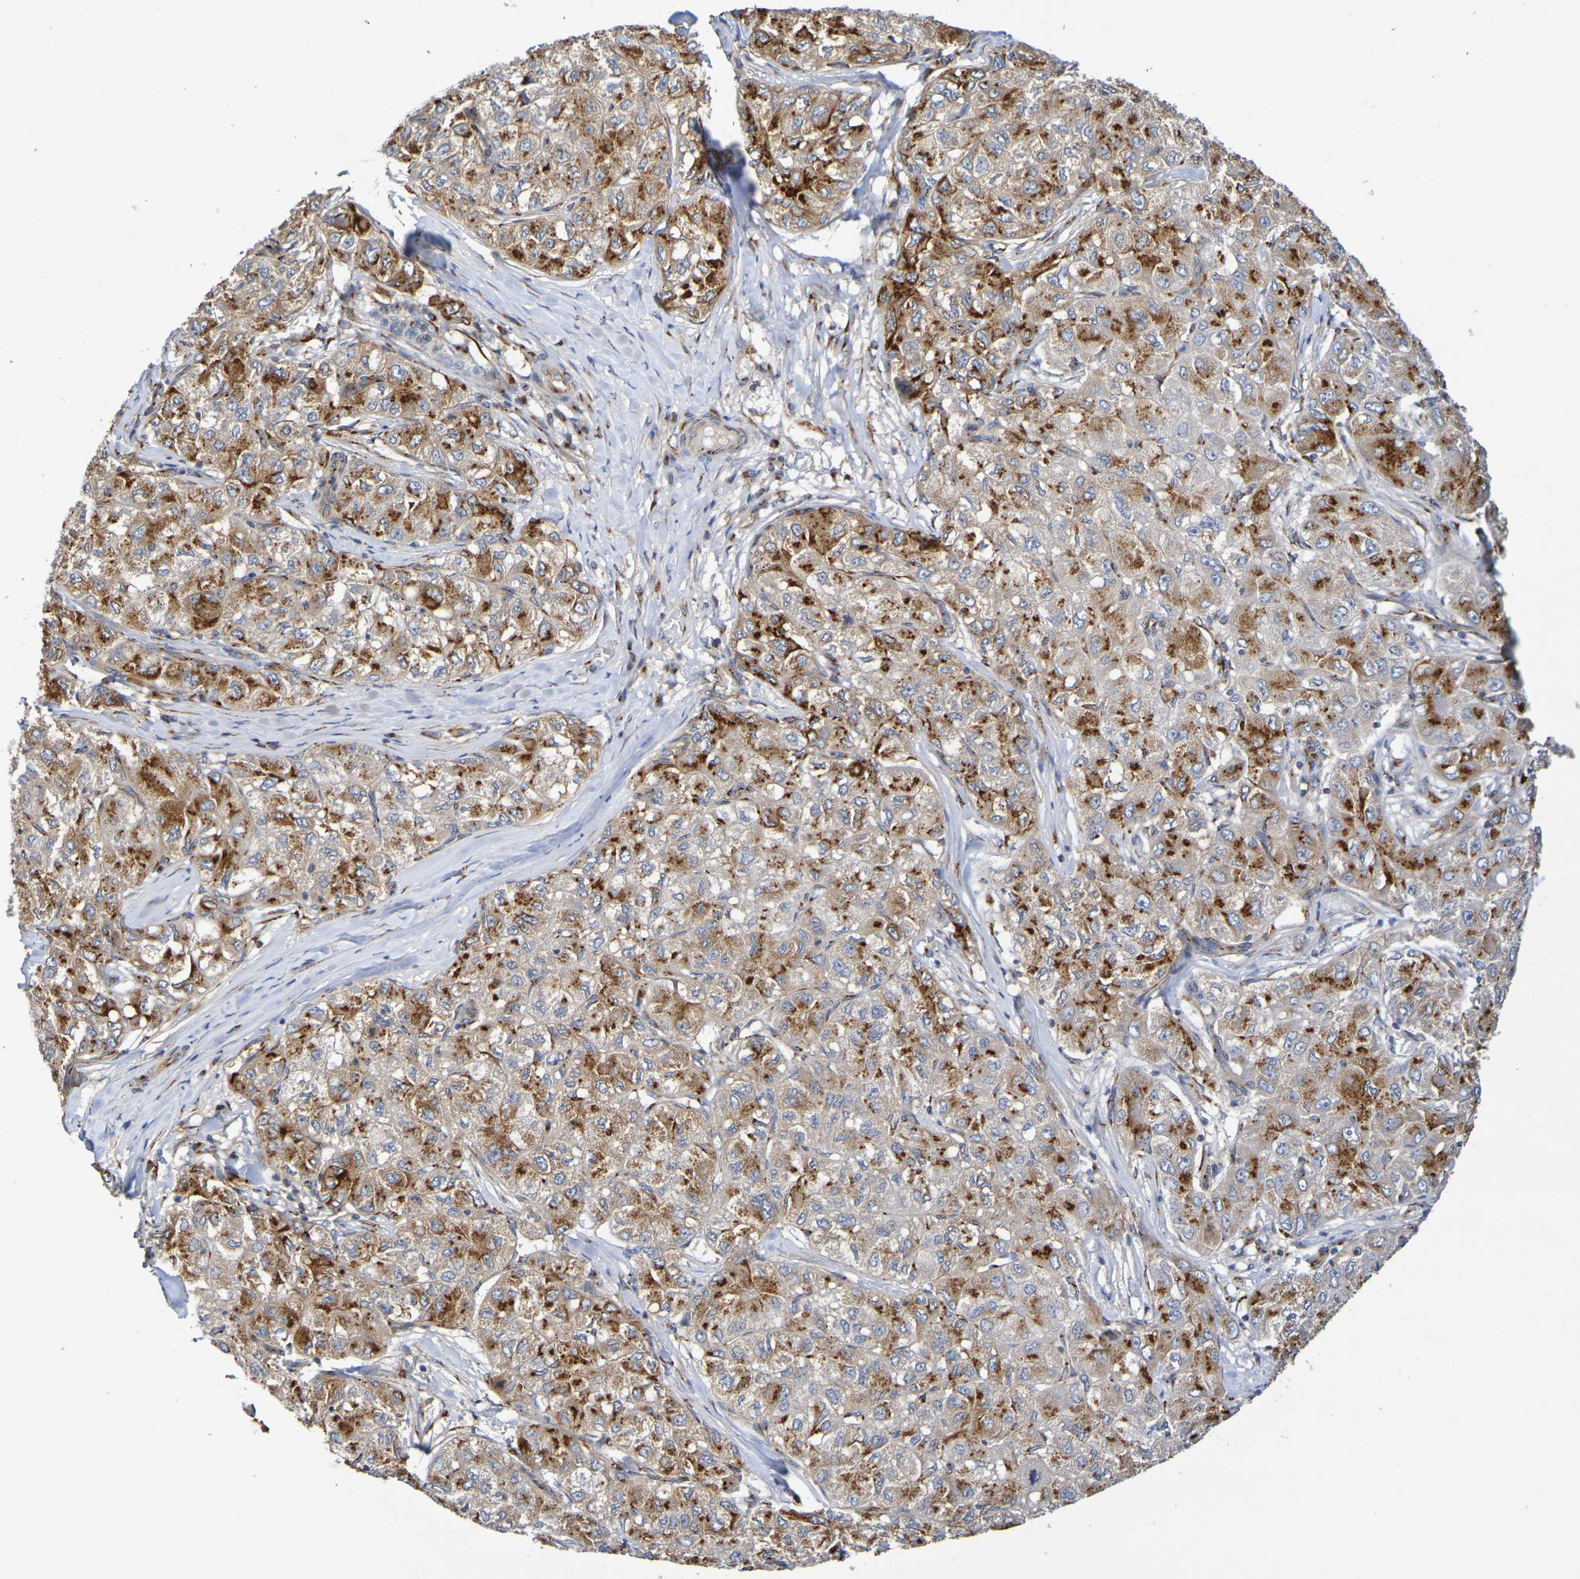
{"staining": {"intensity": "moderate", "quantity": ">75%", "location": "cytoplasmic/membranous"}, "tissue": "liver cancer", "cell_type": "Tumor cells", "image_type": "cancer", "snomed": [{"axis": "morphology", "description": "Carcinoma, Hepatocellular, NOS"}, {"axis": "topography", "description": "Liver"}], "caption": "Liver cancer (hepatocellular carcinoma) was stained to show a protein in brown. There is medium levels of moderate cytoplasmic/membranous positivity in approximately >75% of tumor cells.", "gene": "DCP2", "patient": {"sex": "male", "age": 80}}